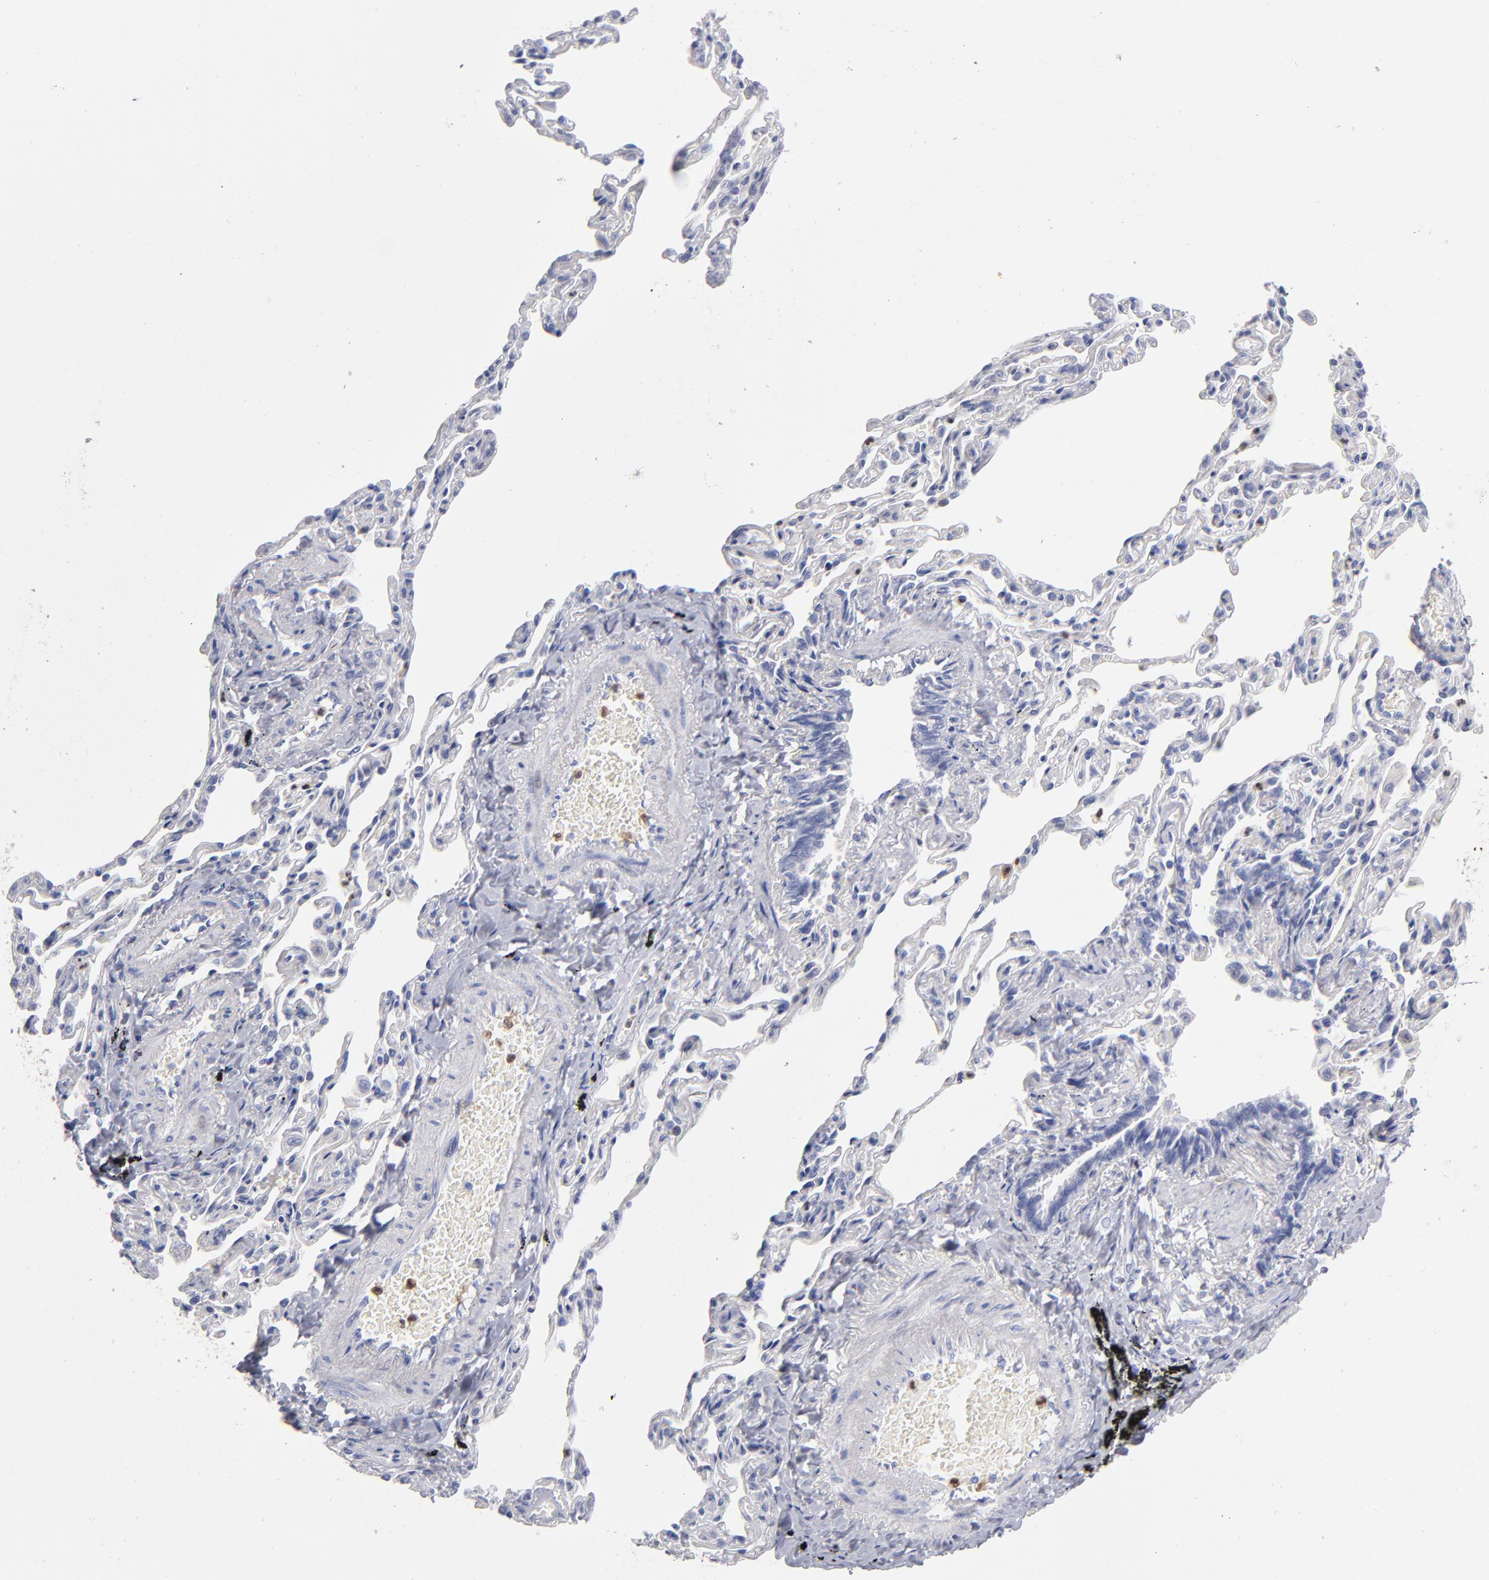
{"staining": {"intensity": "negative", "quantity": "none", "location": "none"}, "tissue": "bronchus", "cell_type": "Respiratory epithelial cells", "image_type": "normal", "snomed": [{"axis": "morphology", "description": "Normal tissue, NOS"}, {"axis": "topography", "description": "Cartilage tissue"}, {"axis": "topography", "description": "Bronchus"}, {"axis": "topography", "description": "Lung"}], "caption": "Immunohistochemical staining of benign human bronchus shows no significant staining in respiratory epithelial cells. (DAB (3,3'-diaminobenzidine) IHC, high magnification).", "gene": "ARG1", "patient": {"sex": "male", "age": 64}}